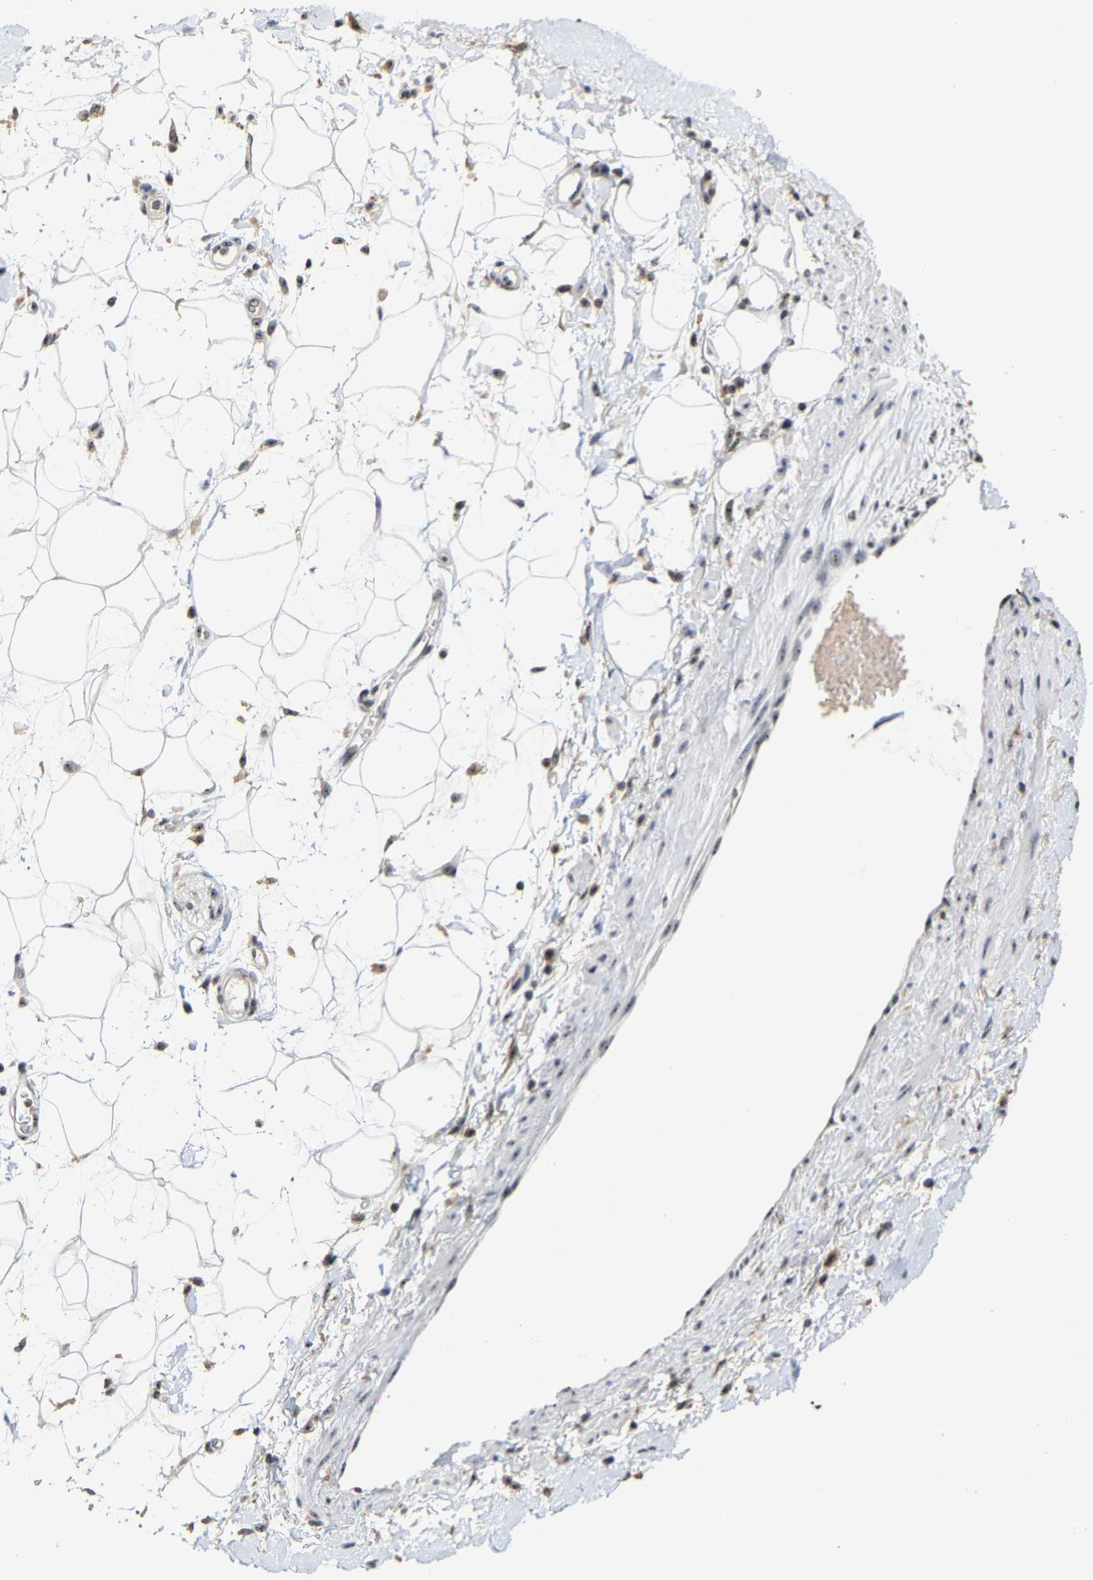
{"staining": {"intensity": "moderate", "quantity": "25%-75%", "location": "cytoplasmic/membranous,nuclear"}, "tissue": "adipose tissue", "cell_type": "Adipocytes", "image_type": "normal", "snomed": [{"axis": "morphology", "description": "Normal tissue, NOS"}, {"axis": "morphology", "description": "Adenocarcinoma, NOS"}, {"axis": "topography", "description": "Duodenum"}, {"axis": "topography", "description": "Peripheral nerve tissue"}], "caption": "Immunohistochemical staining of normal adipose tissue demonstrates moderate cytoplasmic/membranous,nuclear protein staining in about 25%-75% of adipocytes.", "gene": "NOP58", "patient": {"sex": "female", "age": 60}}